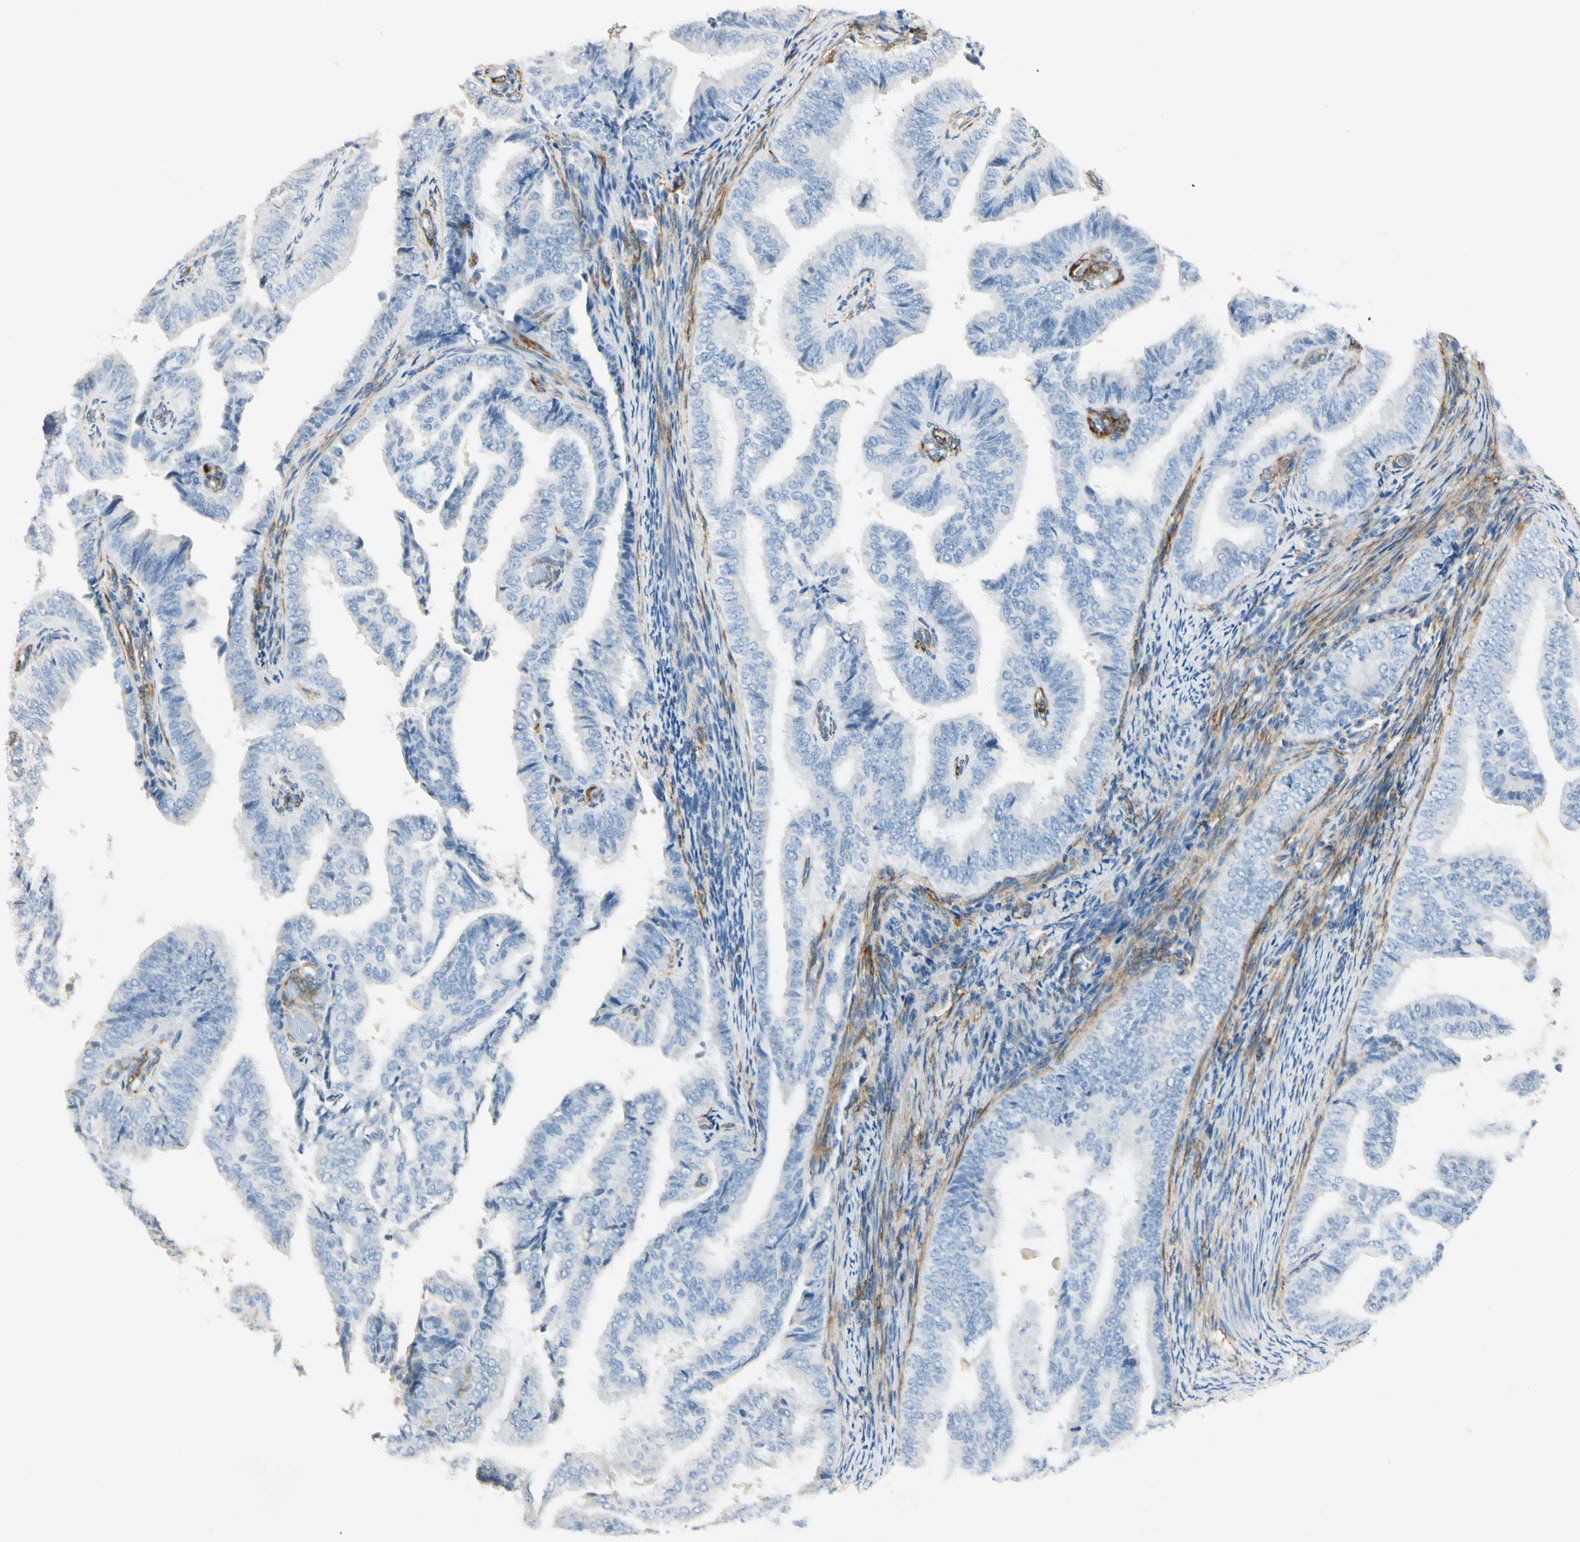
{"staining": {"intensity": "negative", "quantity": "none", "location": "none"}, "tissue": "endometrial cancer", "cell_type": "Tumor cells", "image_type": "cancer", "snomed": [{"axis": "morphology", "description": "Adenocarcinoma, NOS"}, {"axis": "topography", "description": "Endometrium"}], "caption": "High magnification brightfield microscopy of adenocarcinoma (endometrial) stained with DAB (brown) and counterstained with hematoxylin (blue): tumor cells show no significant positivity.", "gene": "AMPH", "patient": {"sex": "female", "age": 58}}